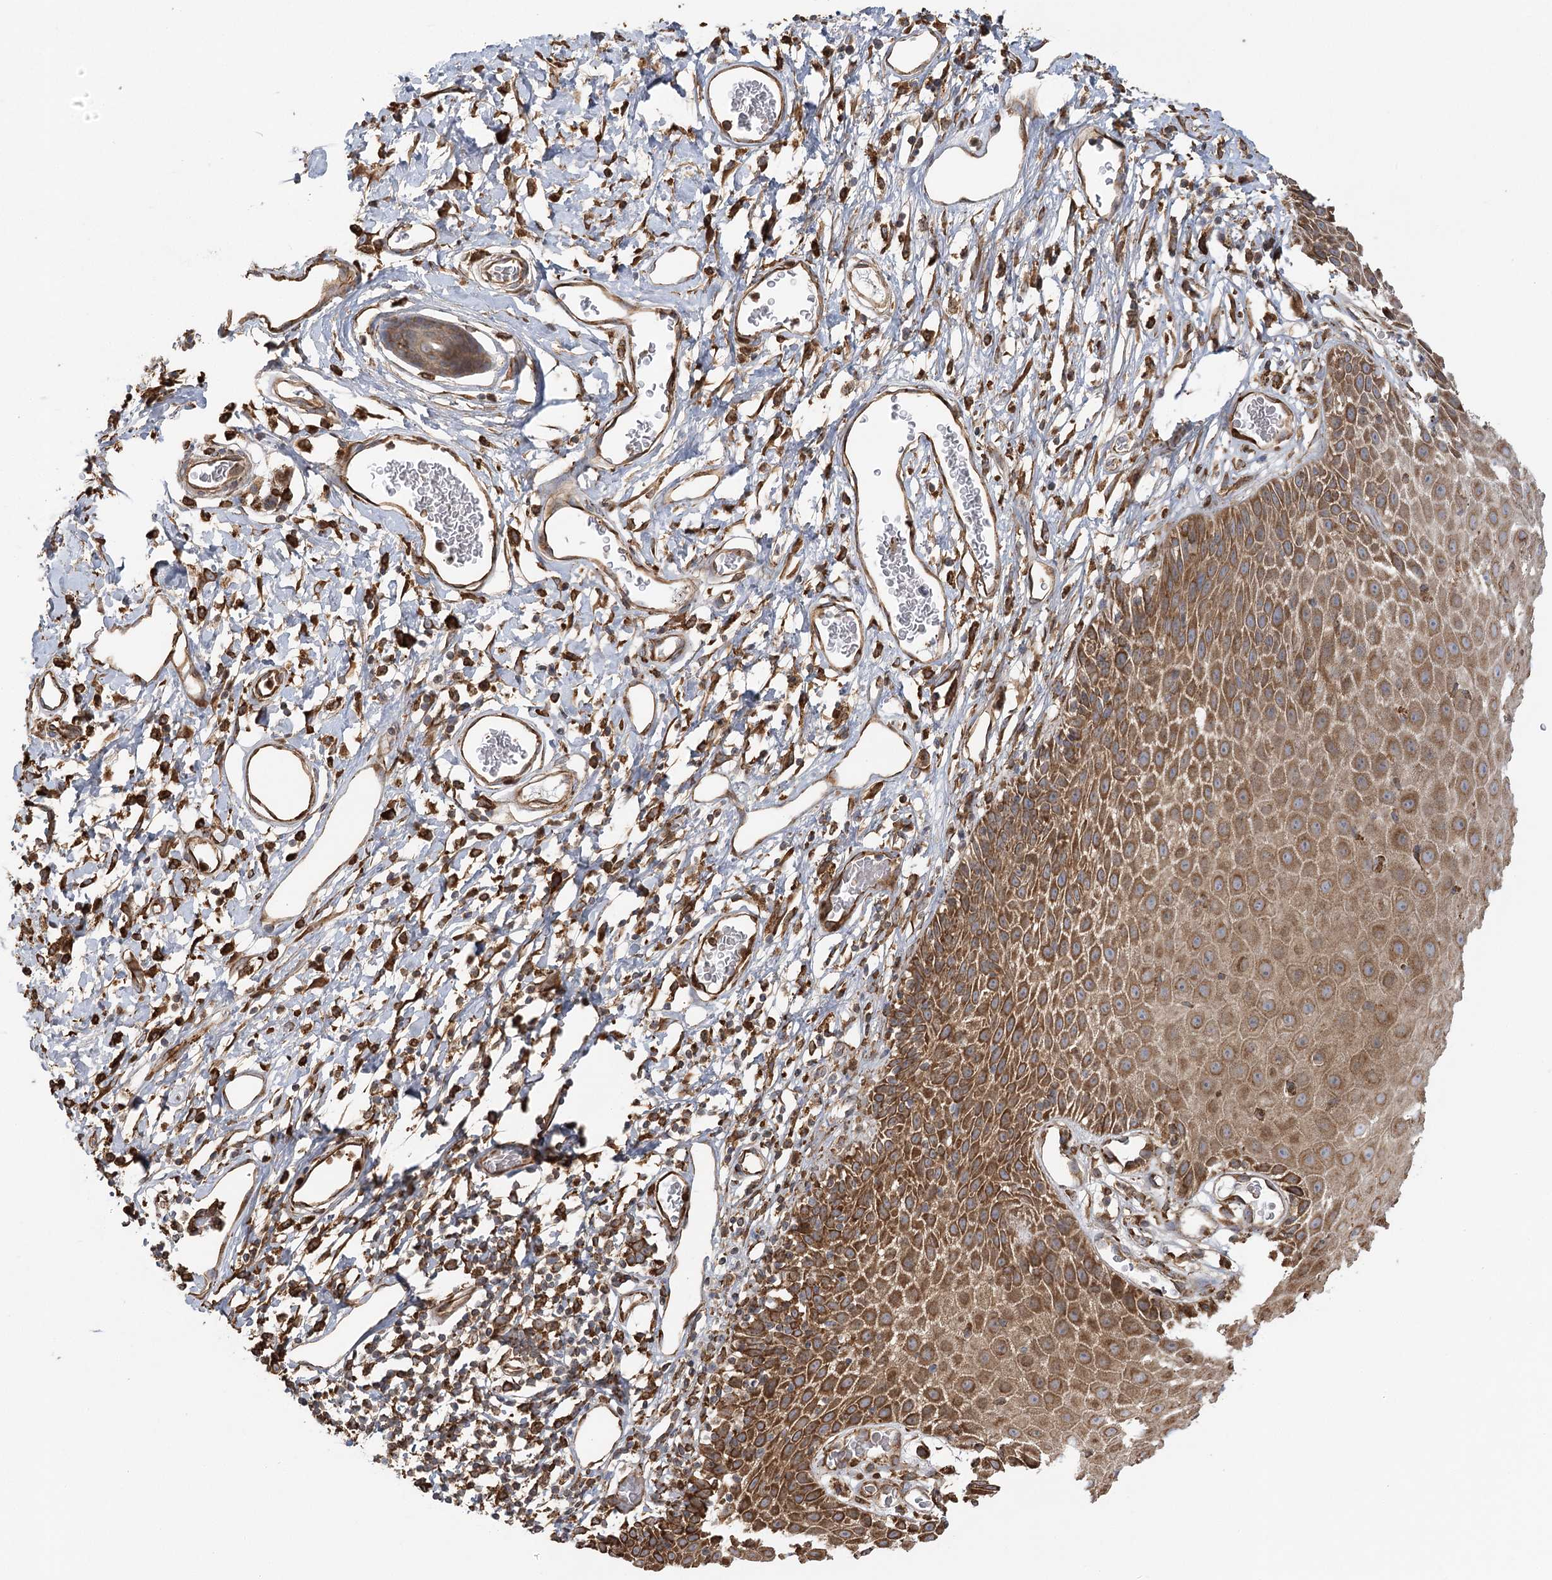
{"staining": {"intensity": "strong", "quantity": ">75%", "location": "cytoplasmic/membranous"}, "tissue": "skin", "cell_type": "Epidermal cells", "image_type": "normal", "snomed": [{"axis": "morphology", "description": "Normal tissue, NOS"}, {"axis": "topography", "description": "Vulva"}], "caption": "Immunohistochemistry (IHC) staining of unremarkable skin, which exhibits high levels of strong cytoplasmic/membranous staining in about >75% of epidermal cells indicating strong cytoplasmic/membranous protein staining. The staining was performed using DAB (3,3'-diaminobenzidine) (brown) for protein detection and nuclei were counterstained in hematoxylin (blue).", "gene": "ACAP2", "patient": {"sex": "female", "age": 68}}